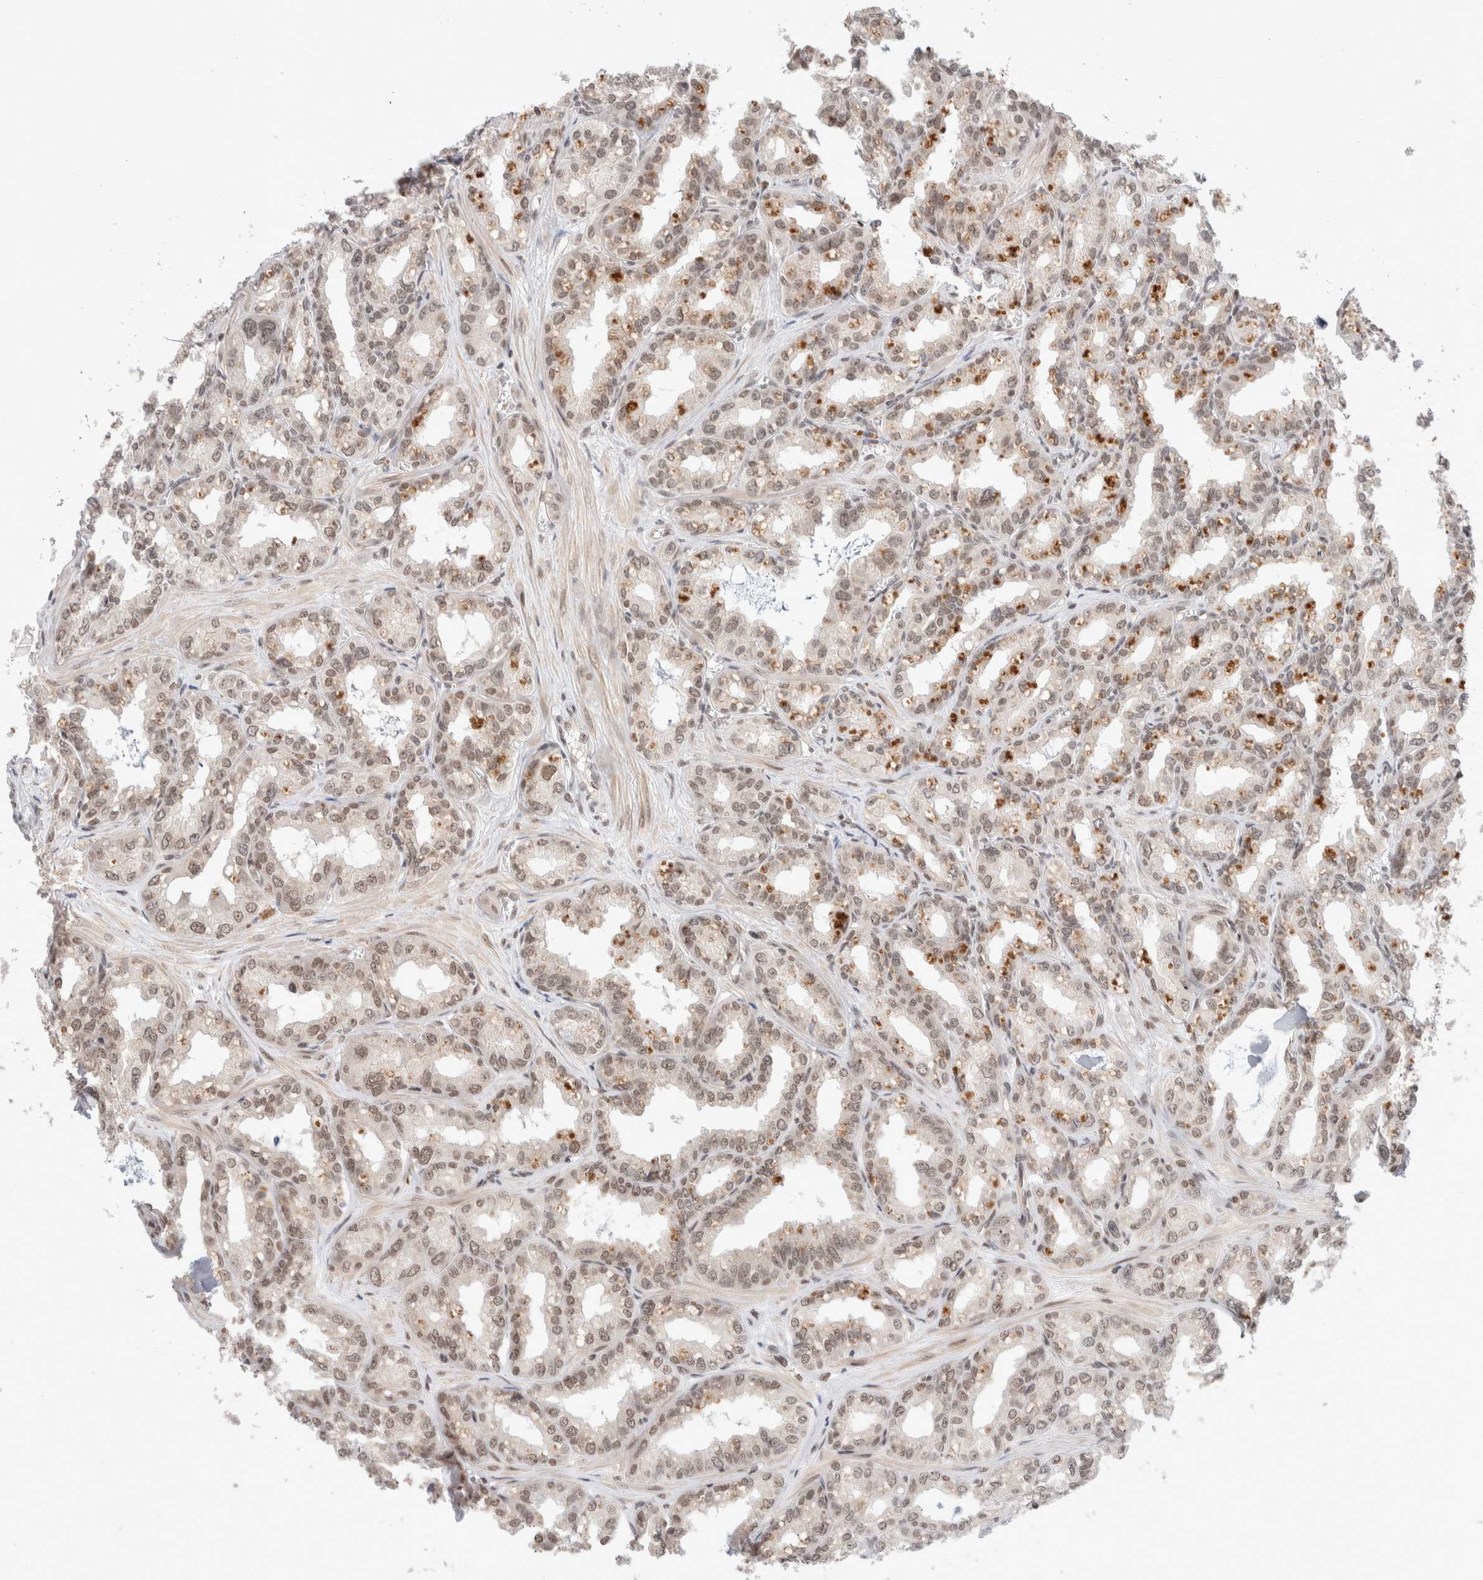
{"staining": {"intensity": "weak", "quantity": ">75%", "location": "nuclear"}, "tissue": "seminal vesicle", "cell_type": "Glandular cells", "image_type": "normal", "snomed": [{"axis": "morphology", "description": "Normal tissue, NOS"}, {"axis": "topography", "description": "Prostate"}, {"axis": "topography", "description": "Seminal veicle"}], "caption": "High-magnification brightfield microscopy of normal seminal vesicle stained with DAB (3,3'-diaminobenzidine) (brown) and counterstained with hematoxylin (blue). glandular cells exhibit weak nuclear positivity is appreciated in approximately>75% of cells. The protein of interest is stained brown, and the nuclei are stained in blue (DAB (3,3'-diaminobenzidine) IHC with brightfield microscopy, high magnification).", "gene": "GATAD2A", "patient": {"sex": "male", "age": 51}}